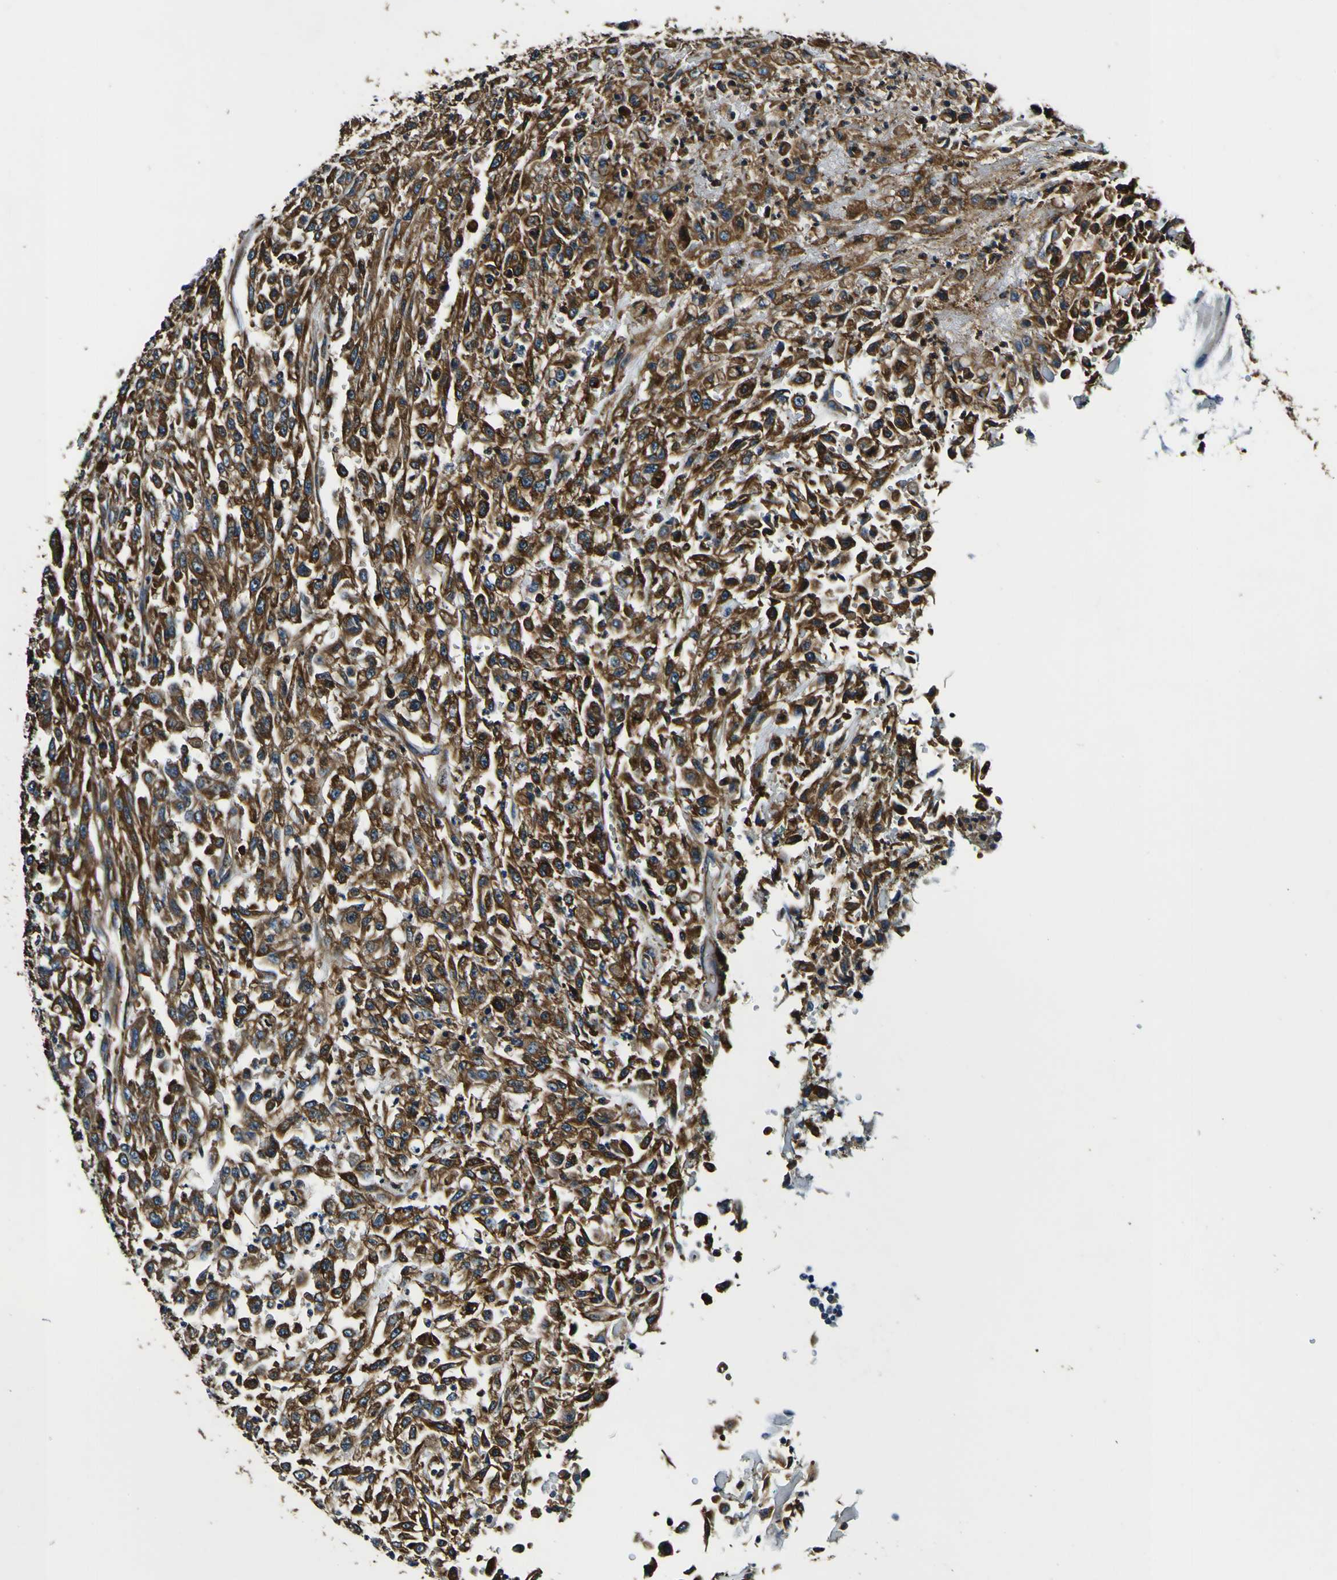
{"staining": {"intensity": "strong", "quantity": ">75%", "location": "cytoplasmic/membranous"}, "tissue": "urothelial cancer", "cell_type": "Tumor cells", "image_type": "cancer", "snomed": [{"axis": "morphology", "description": "Urothelial carcinoma, High grade"}, {"axis": "topography", "description": "Urinary bladder"}], "caption": "Immunohistochemical staining of high-grade urothelial carcinoma shows strong cytoplasmic/membranous protein positivity in approximately >75% of tumor cells.", "gene": "RHOT2", "patient": {"sex": "male", "age": 46}}